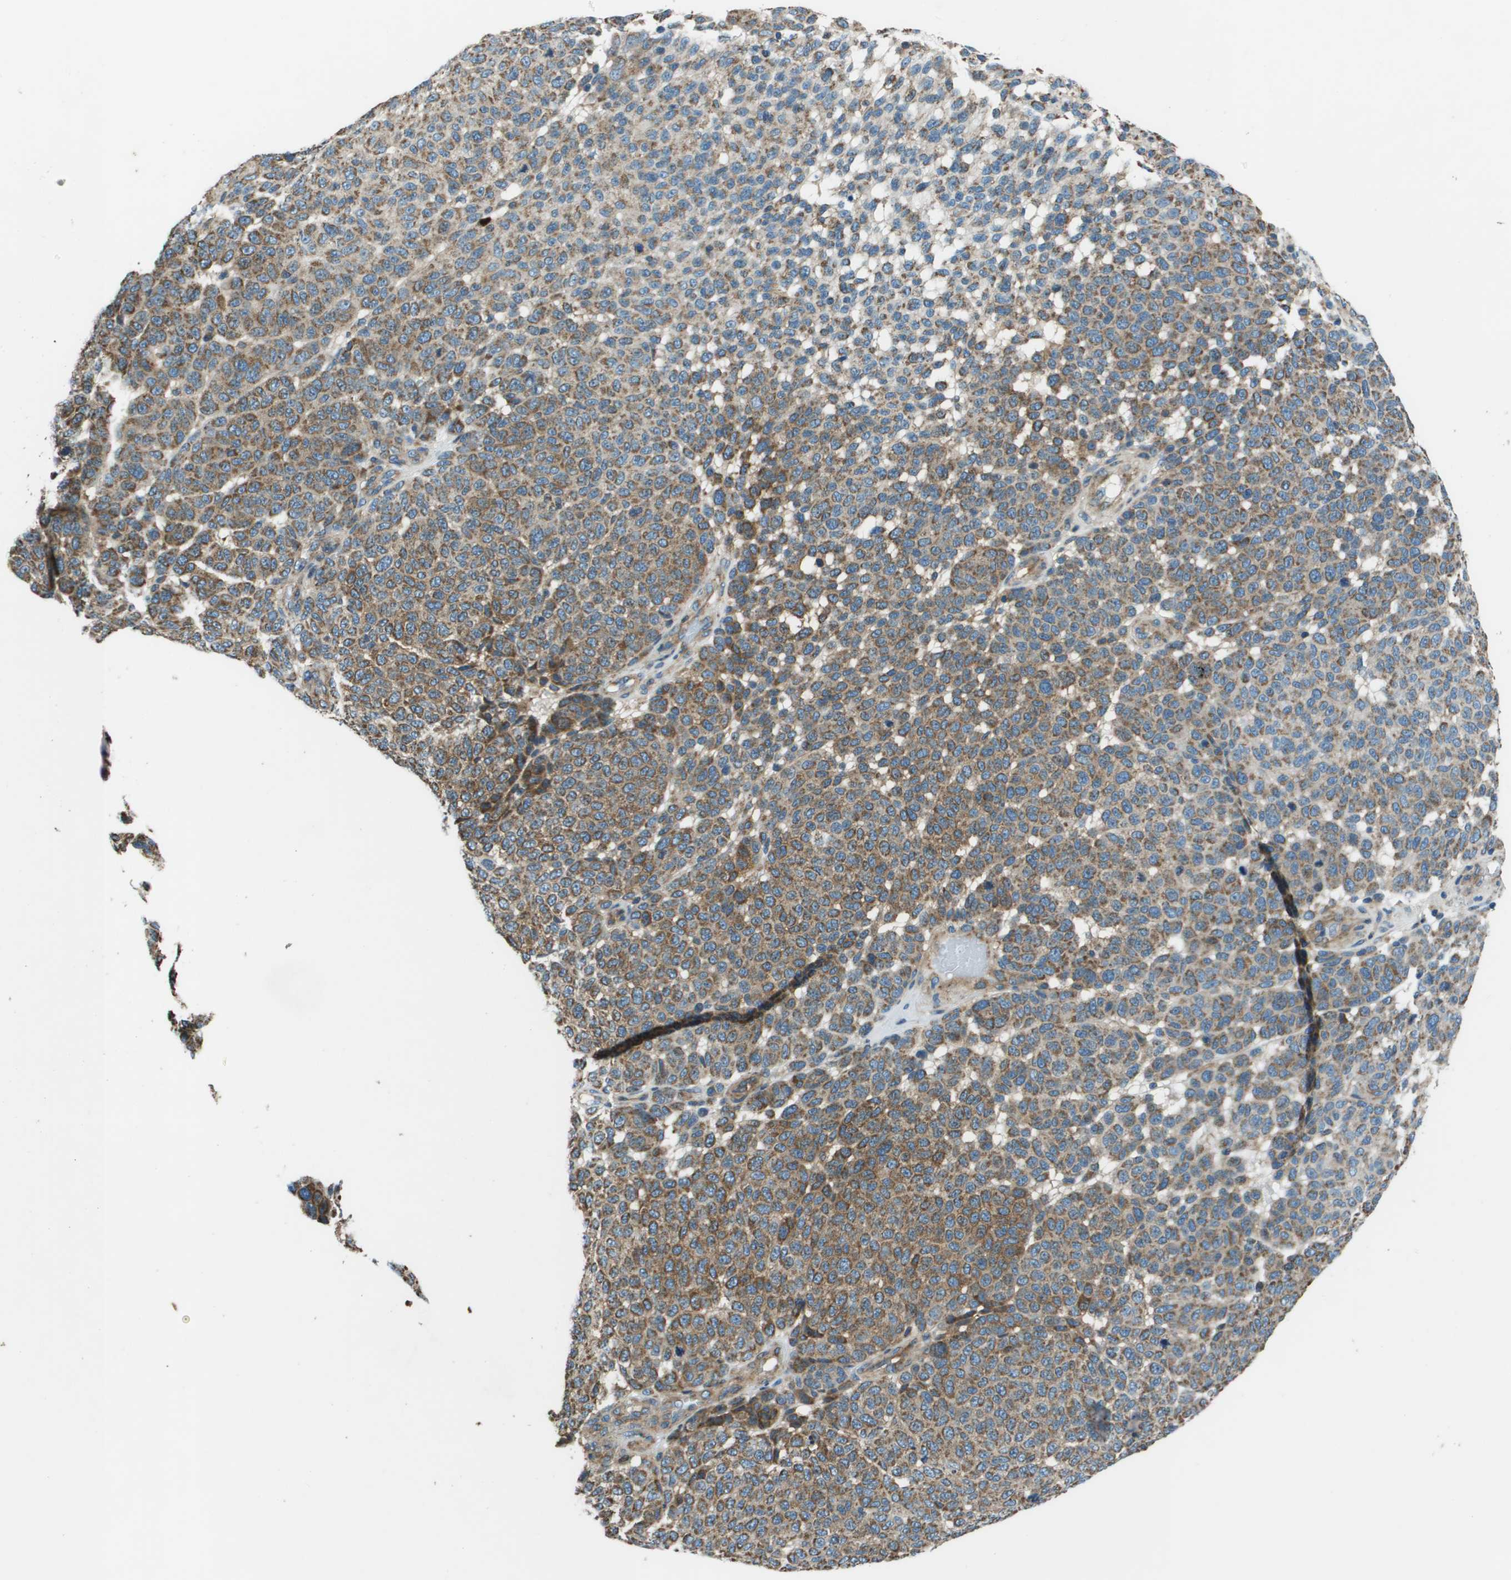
{"staining": {"intensity": "moderate", "quantity": "25%-75%", "location": "cytoplasmic/membranous"}, "tissue": "melanoma", "cell_type": "Tumor cells", "image_type": "cancer", "snomed": [{"axis": "morphology", "description": "Malignant melanoma, NOS"}, {"axis": "topography", "description": "Skin"}], "caption": "About 25%-75% of tumor cells in melanoma demonstrate moderate cytoplasmic/membranous protein positivity as visualized by brown immunohistochemical staining.", "gene": "TMEM51", "patient": {"sex": "male", "age": 59}}